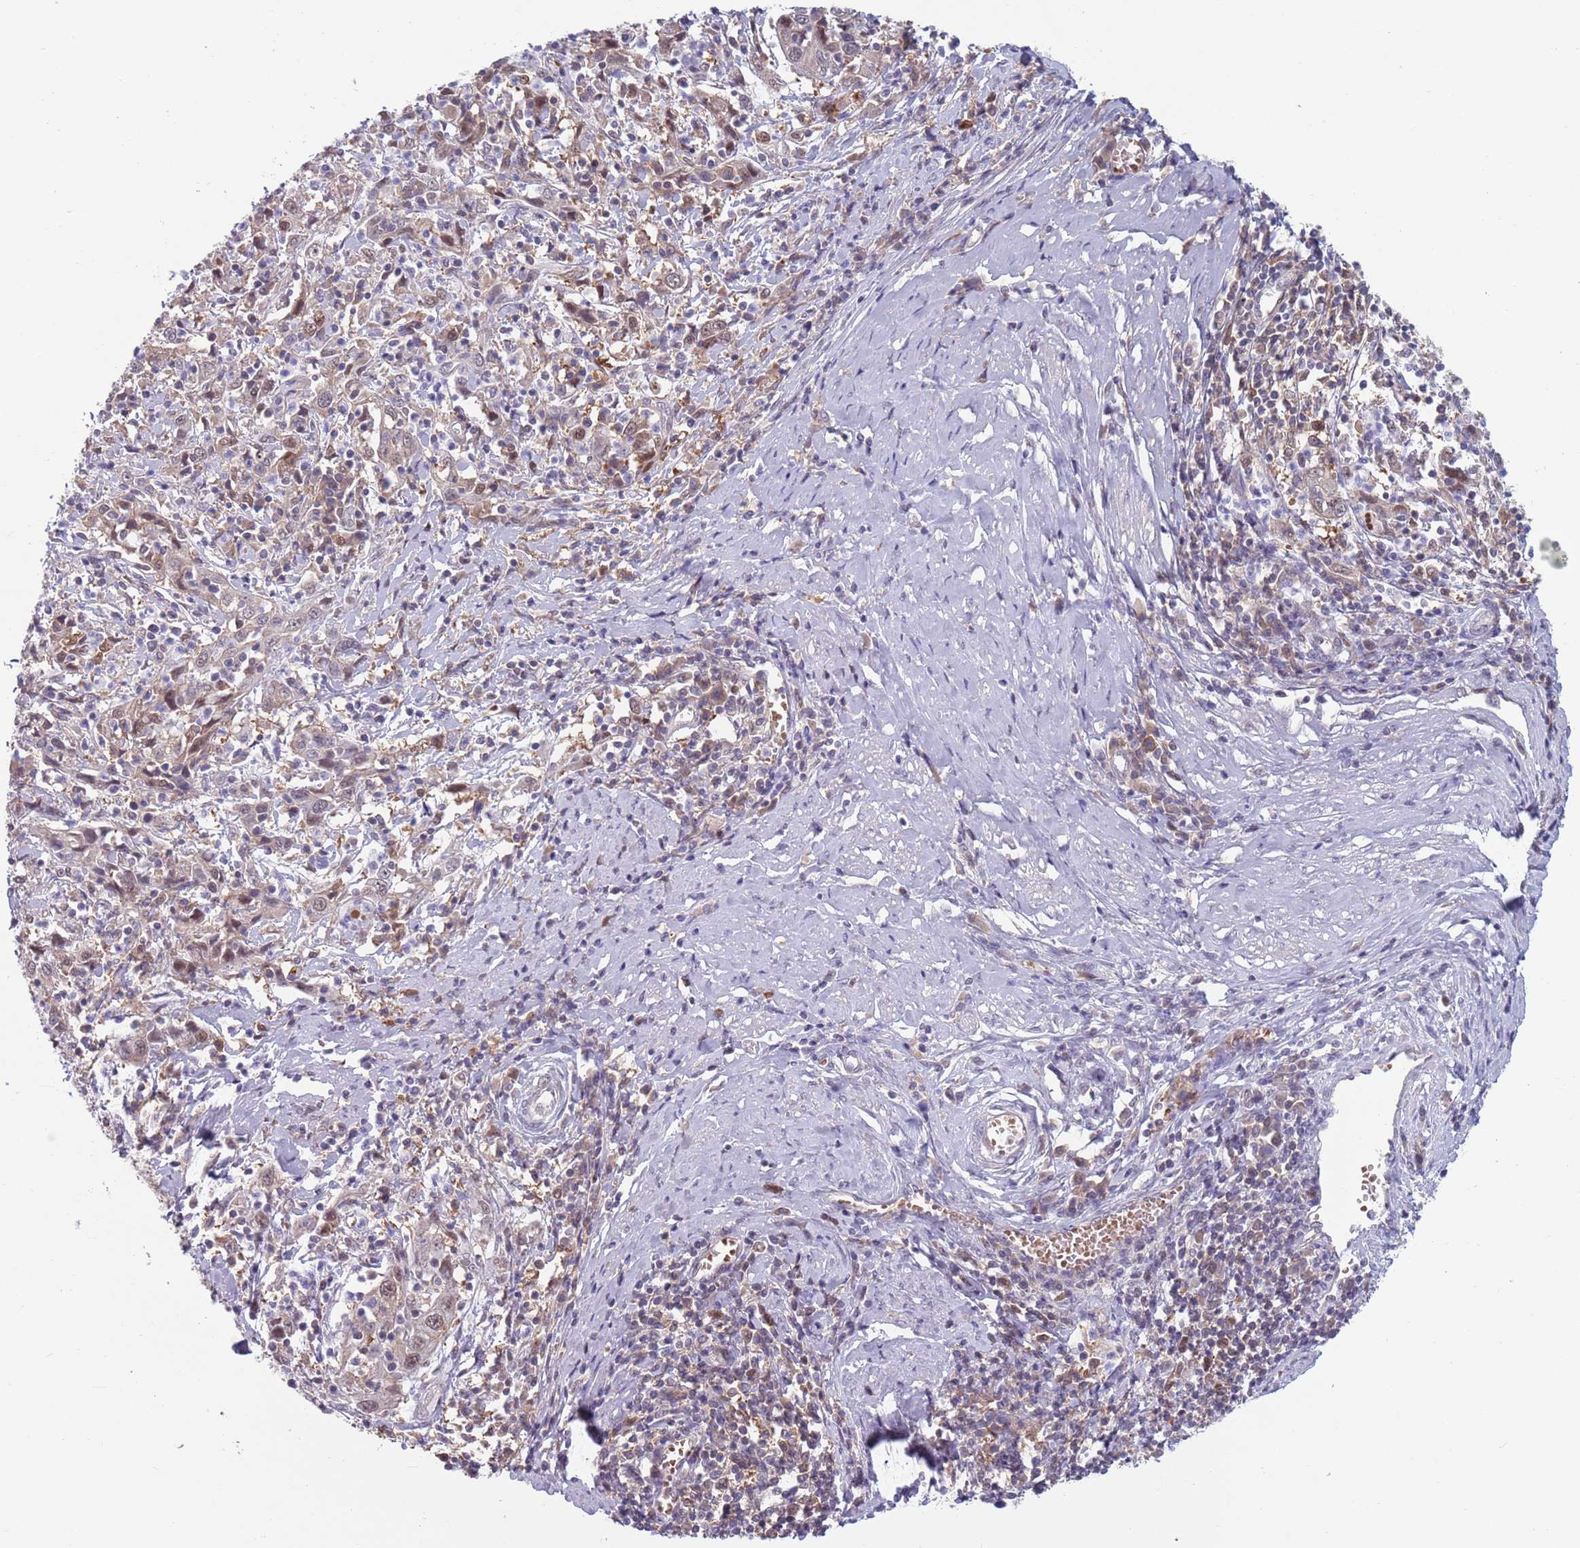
{"staining": {"intensity": "weak", "quantity": ">75%", "location": "nuclear"}, "tissue": "cervical cancer", "cell_type": "Tumor cells", "image_type": "cancer", "snomed": [{"axis": "morphology", "description": "Squamous cell carcinoma, NOS"}, {"axis": "topography", "description": "Cervix"}], "caption": "Cervical cancer stained with immunohistochemistry (IHC) displays weak nuclear positivity in approximately >75% of tumor cells. (brown staining indicates protein expression, while blue staining denotes nuclei).", "gene": "CLNS1A", "patient": {"sex": "female", "age": 46}}